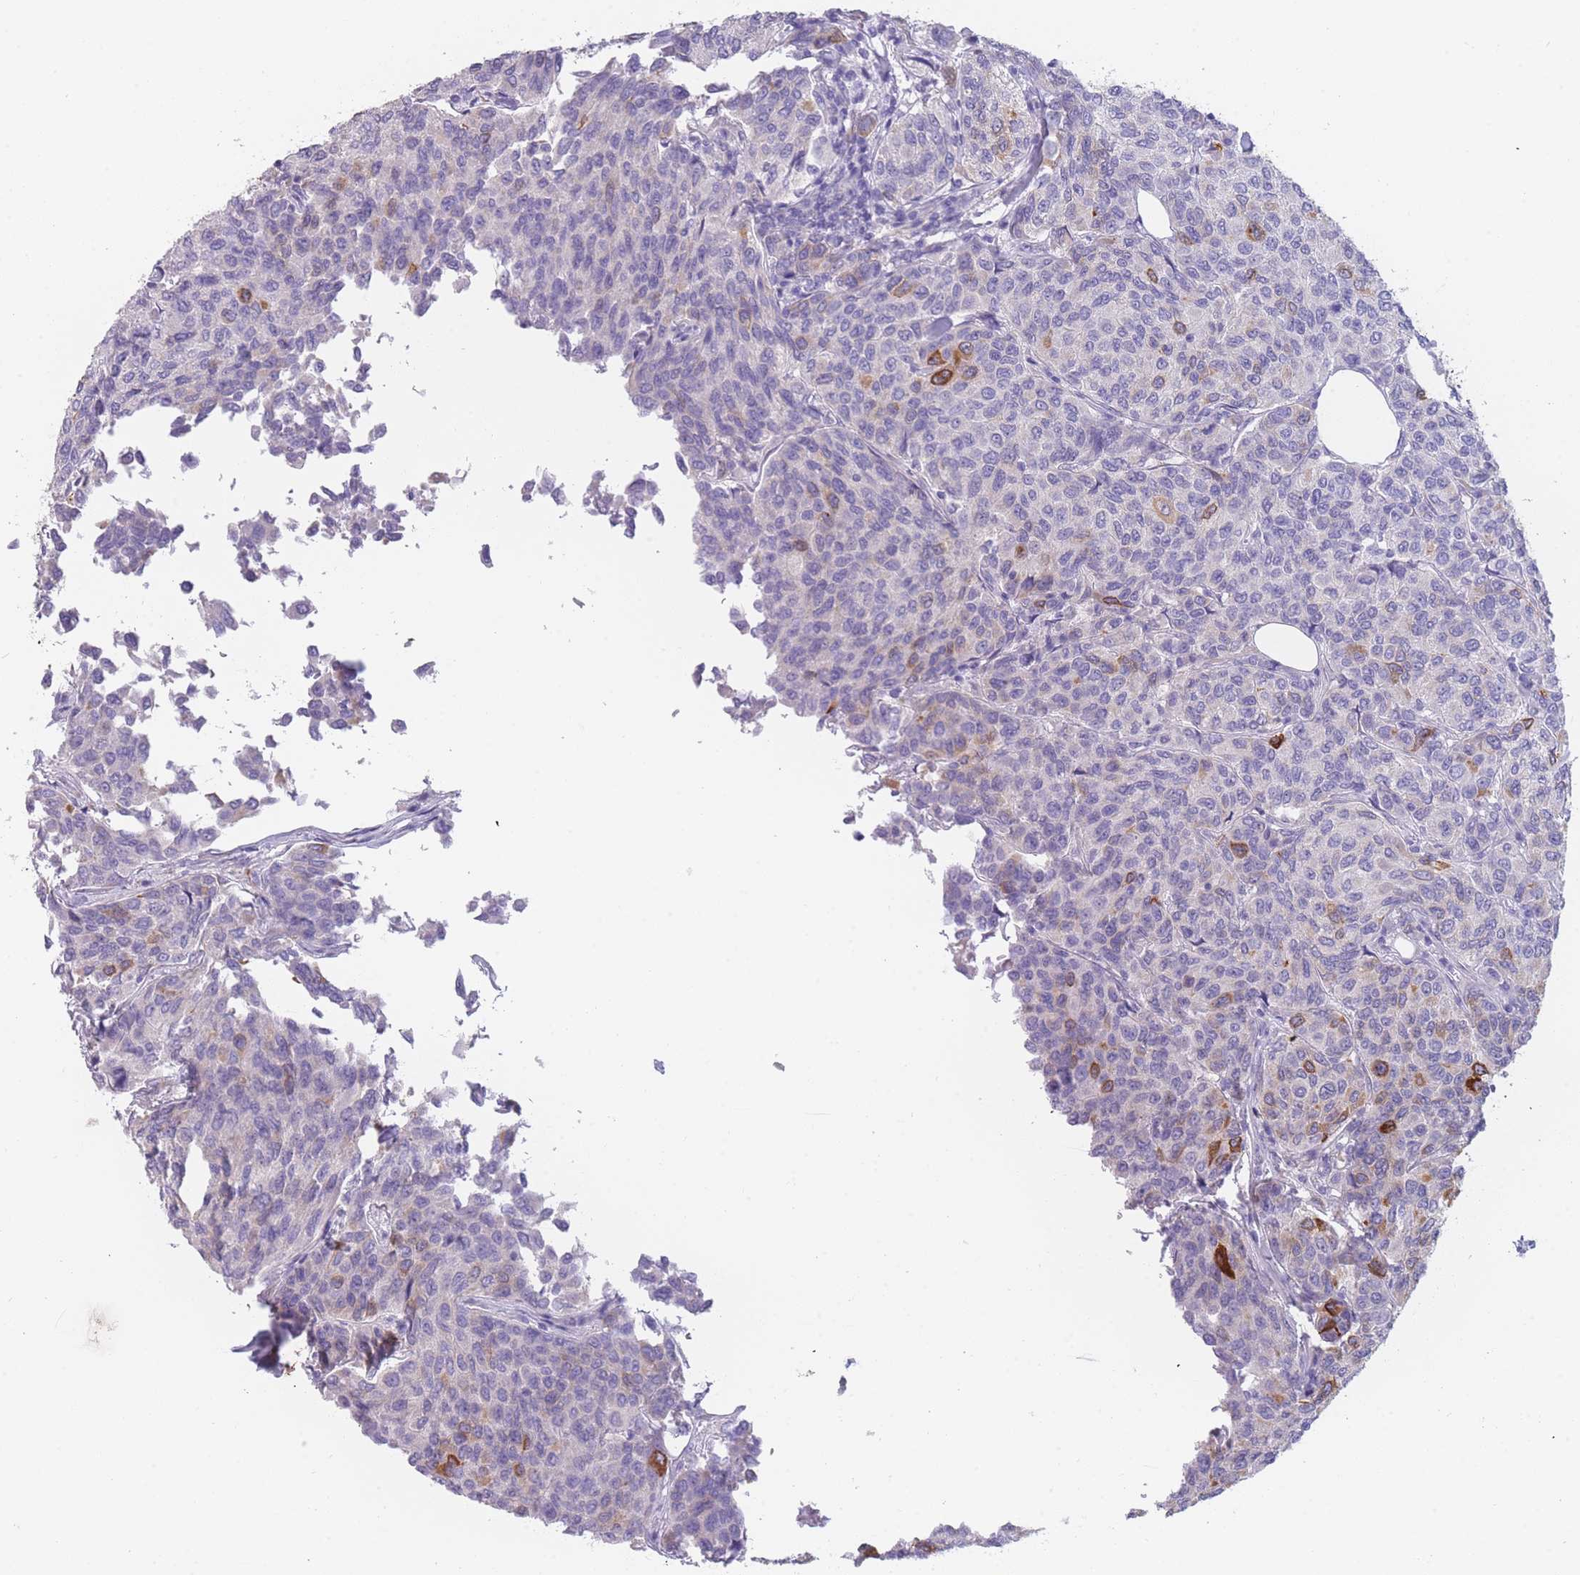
{"staining": {"intensity": "strong", "quantity": "<25%", "location": "cytoplasmic/membranous"}, "tissue": "breast cancer", "cell_type": "Tumor cells", "image_type": "cancer", "snomed": [{"axis": "morphology", "description": "Duct carcinoma"}, {"axis": "topography", "description": "Breast"}], "caption": "Breast cancer (invasive ductal carcinoma) stained with a protein marker shows strong staining in tumor cells.", "gene": "ZNF627", "patient": {"sex": "female", "age": 55}}